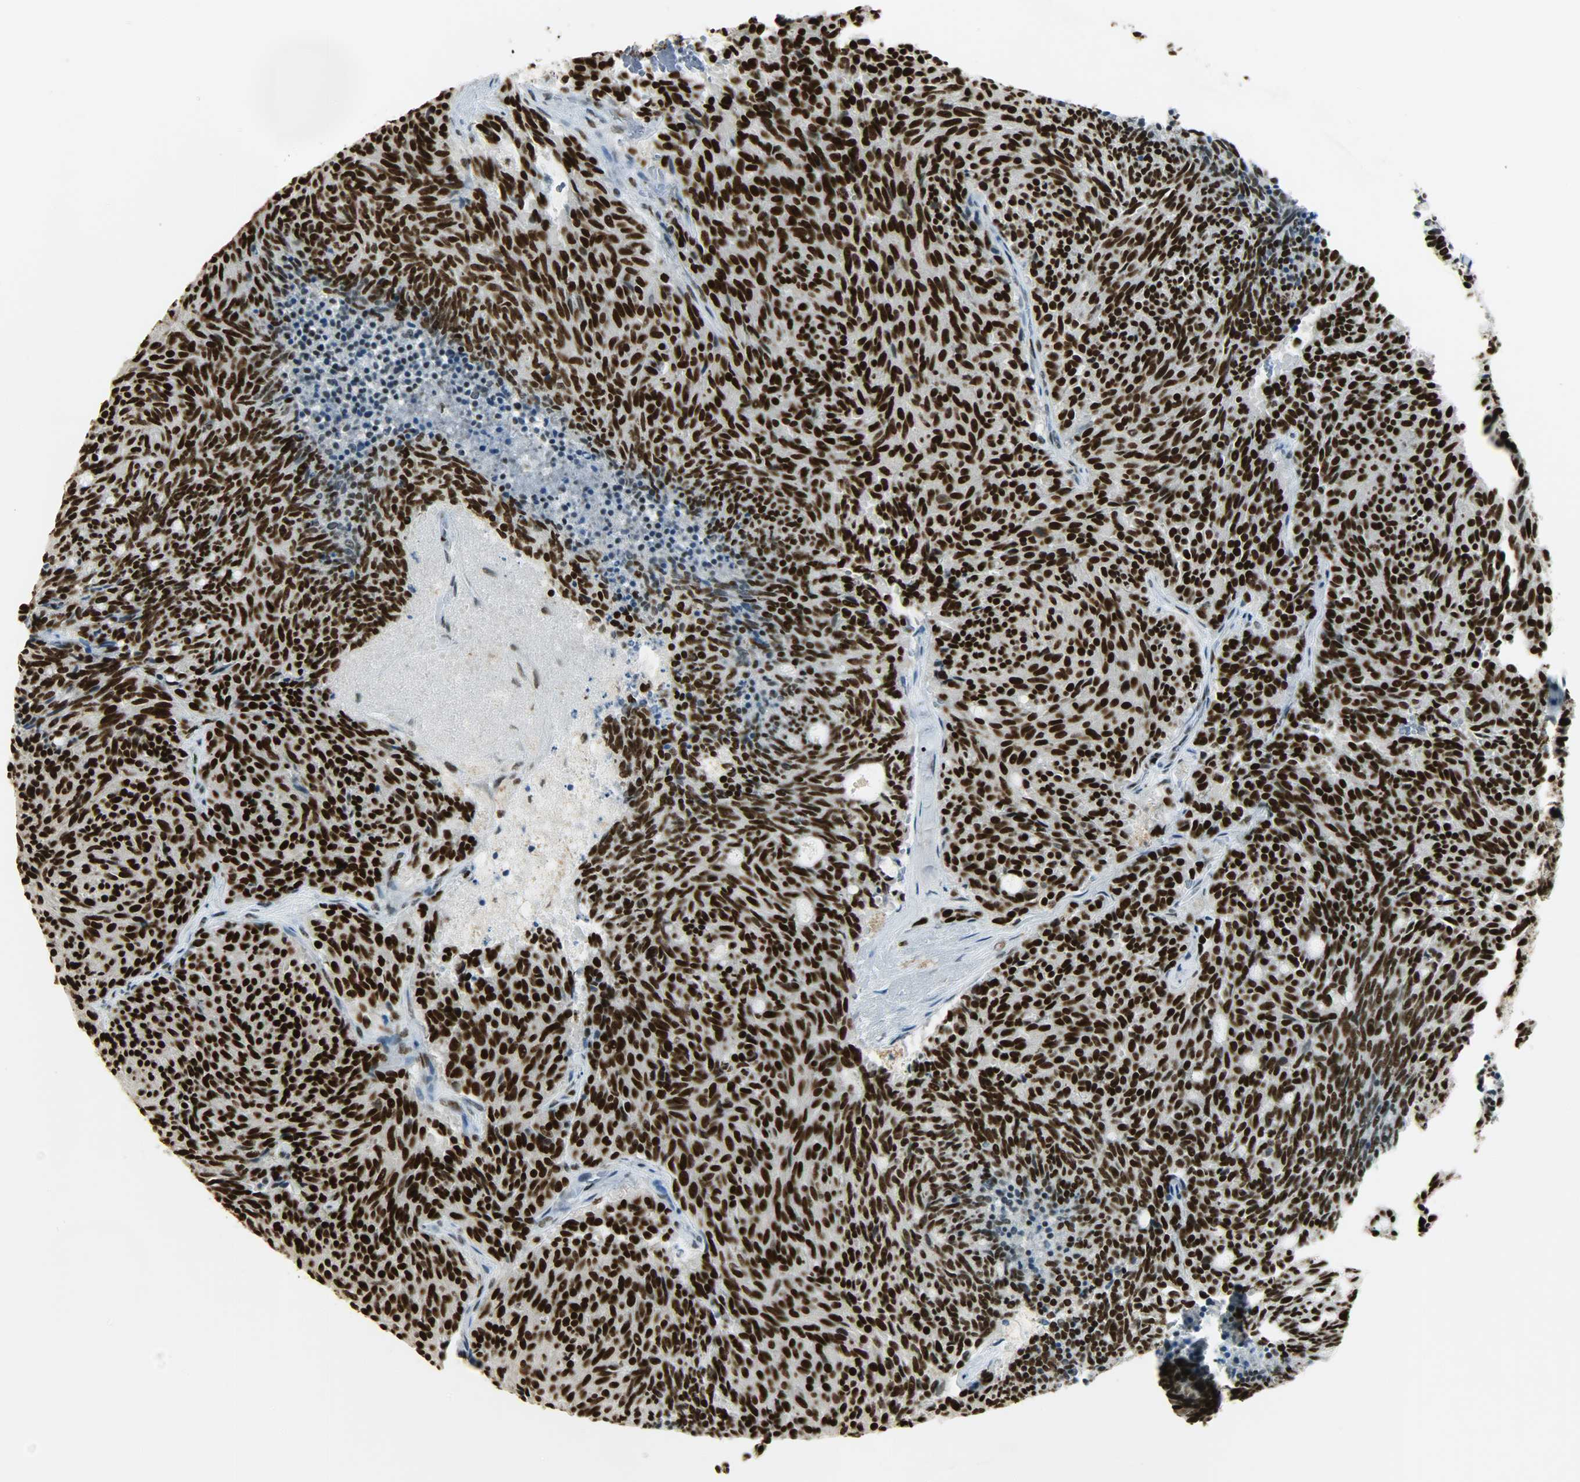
{"staining": {"intensity": "strong", "quantity": ">75%", "location": "nuclear"}, "tissue": "carcinoid", "cell_type": "Tumor cells", "image_type": "cancer", "snomed": [{"axis": "morphology", "description": "Carcinoid, malignant, NOS"}, {"axis": "topography", "description": "Pancreas"}], "caption": "A high amount of strong nuclear expression is seen in approximately >75% of tumor cells in carcinoid tissue.", "gene": "MYEF2", "patient": {"sex": "female", "age": 54}}